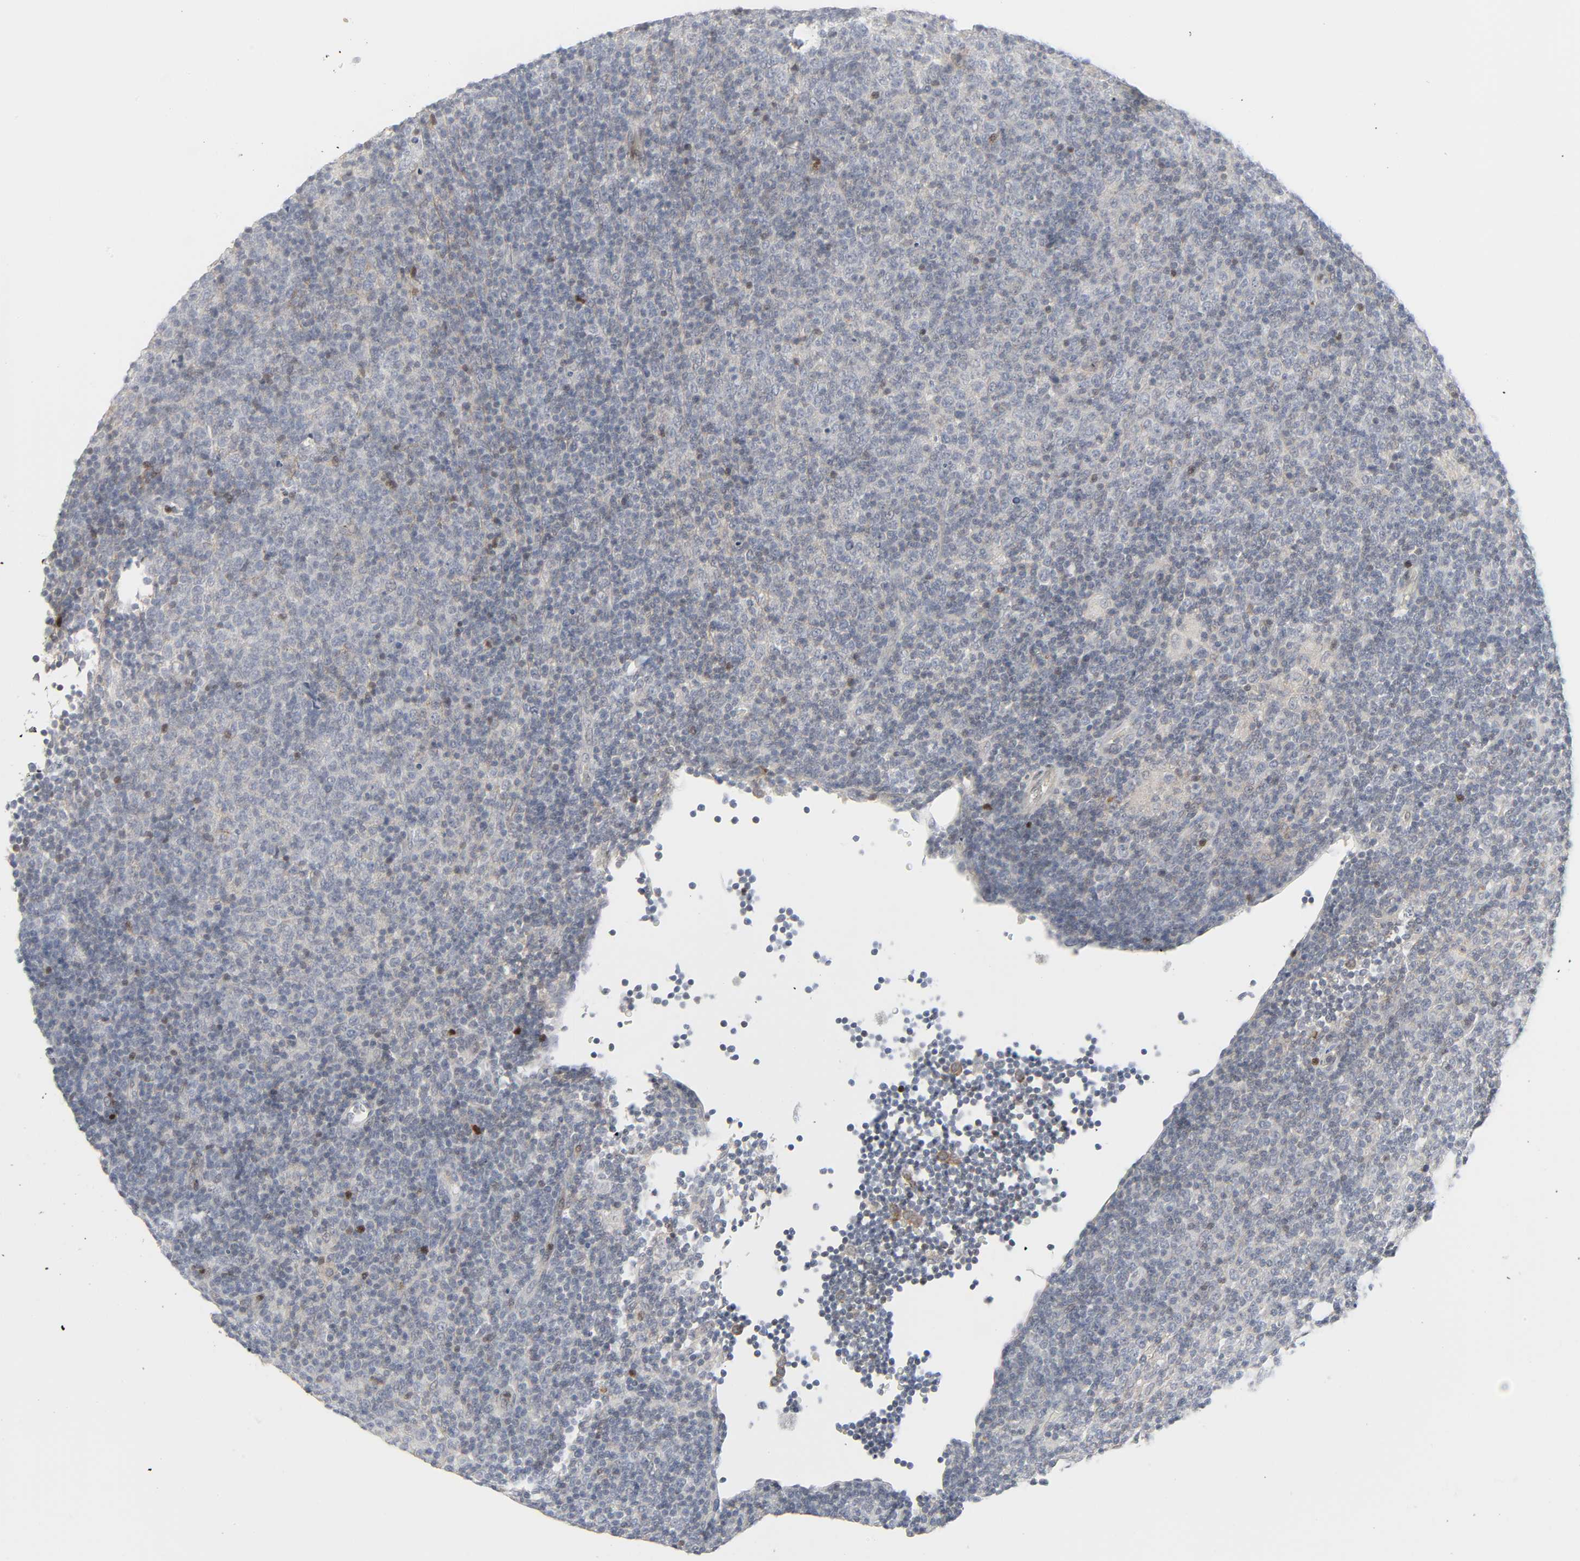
{"staining": {"intensity": "negative", "quantity": "none", "location": "none"}, "tissue": "lymphoma", "cell_type": "Tumor cells", "image_type": "cancer", "snomed": [{"axis": "morphology", "description": "Malignant lymphoma, non-Hodgkin's type, Low grade"}, {"axis": "topography", "description": "Lymph node"}], "caption": "Immunohistochemistry of low-grade malignant lymphoma, non-Hodgkin's type reveals no staining in tumor cells.", "gene": "ZBTB16", "patient": {"sex": "male", "age": 70}}